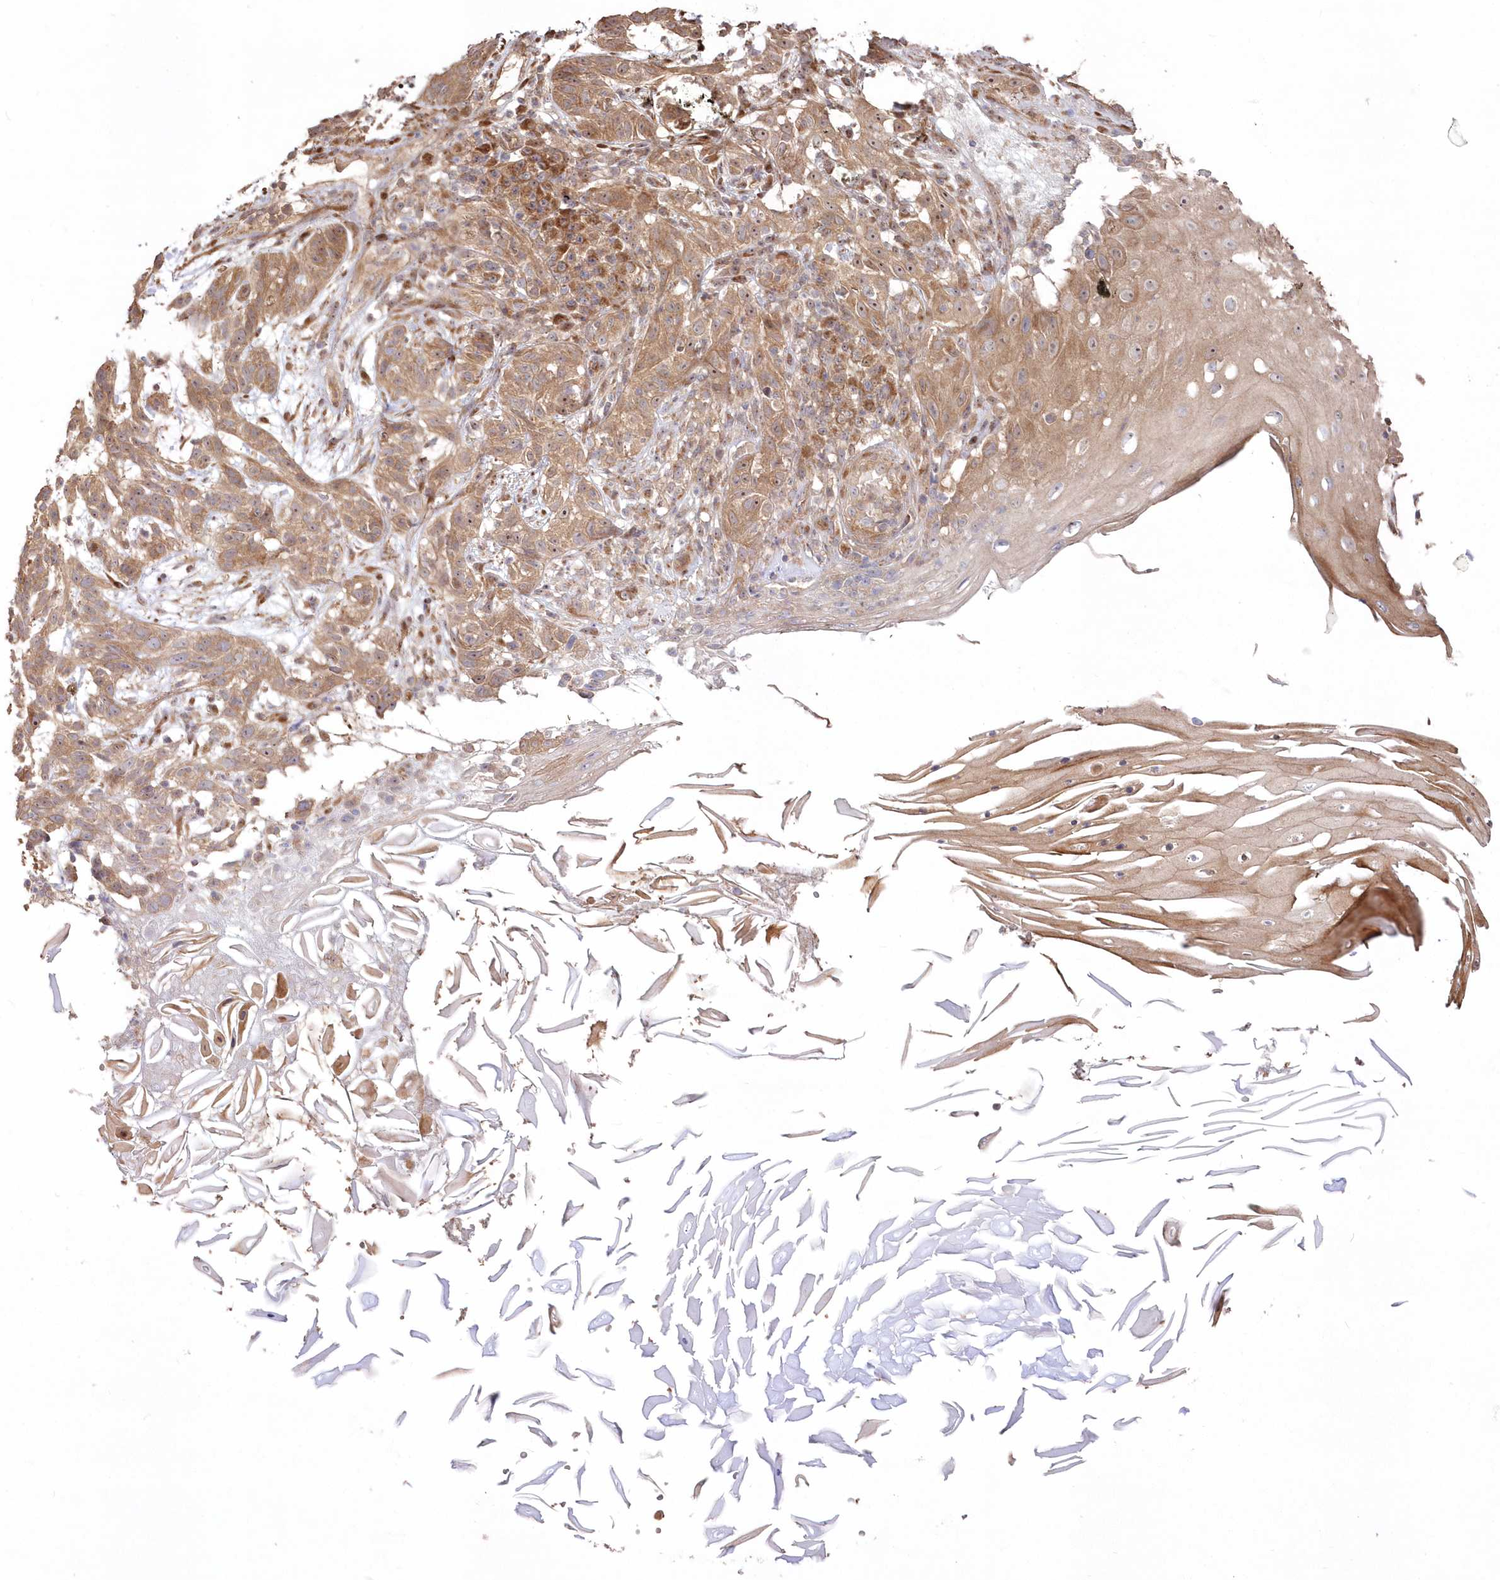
{"staining": {"intensity": "weak", "quantity": ">75%", "location": "cytoplasmic/membranous,nuclear"}, "tissue": "skin cancer", "cell_type": "Tumor cells", "image_type": "cancer", "snomed": [{"axis": "morphology", "description": "Basal cell carcinoma"}, {"axis": "topography", "description": "Skin"}], "caption": "Brown immunohistochemical staining in human basal cell carcinoma (skin) exhibits weak cytoplasmic/membranous and nuclear expression in approximately >75% of tumor cells.", "gene": "TBCA", "patient": {"sex": "male", "age": 85}}